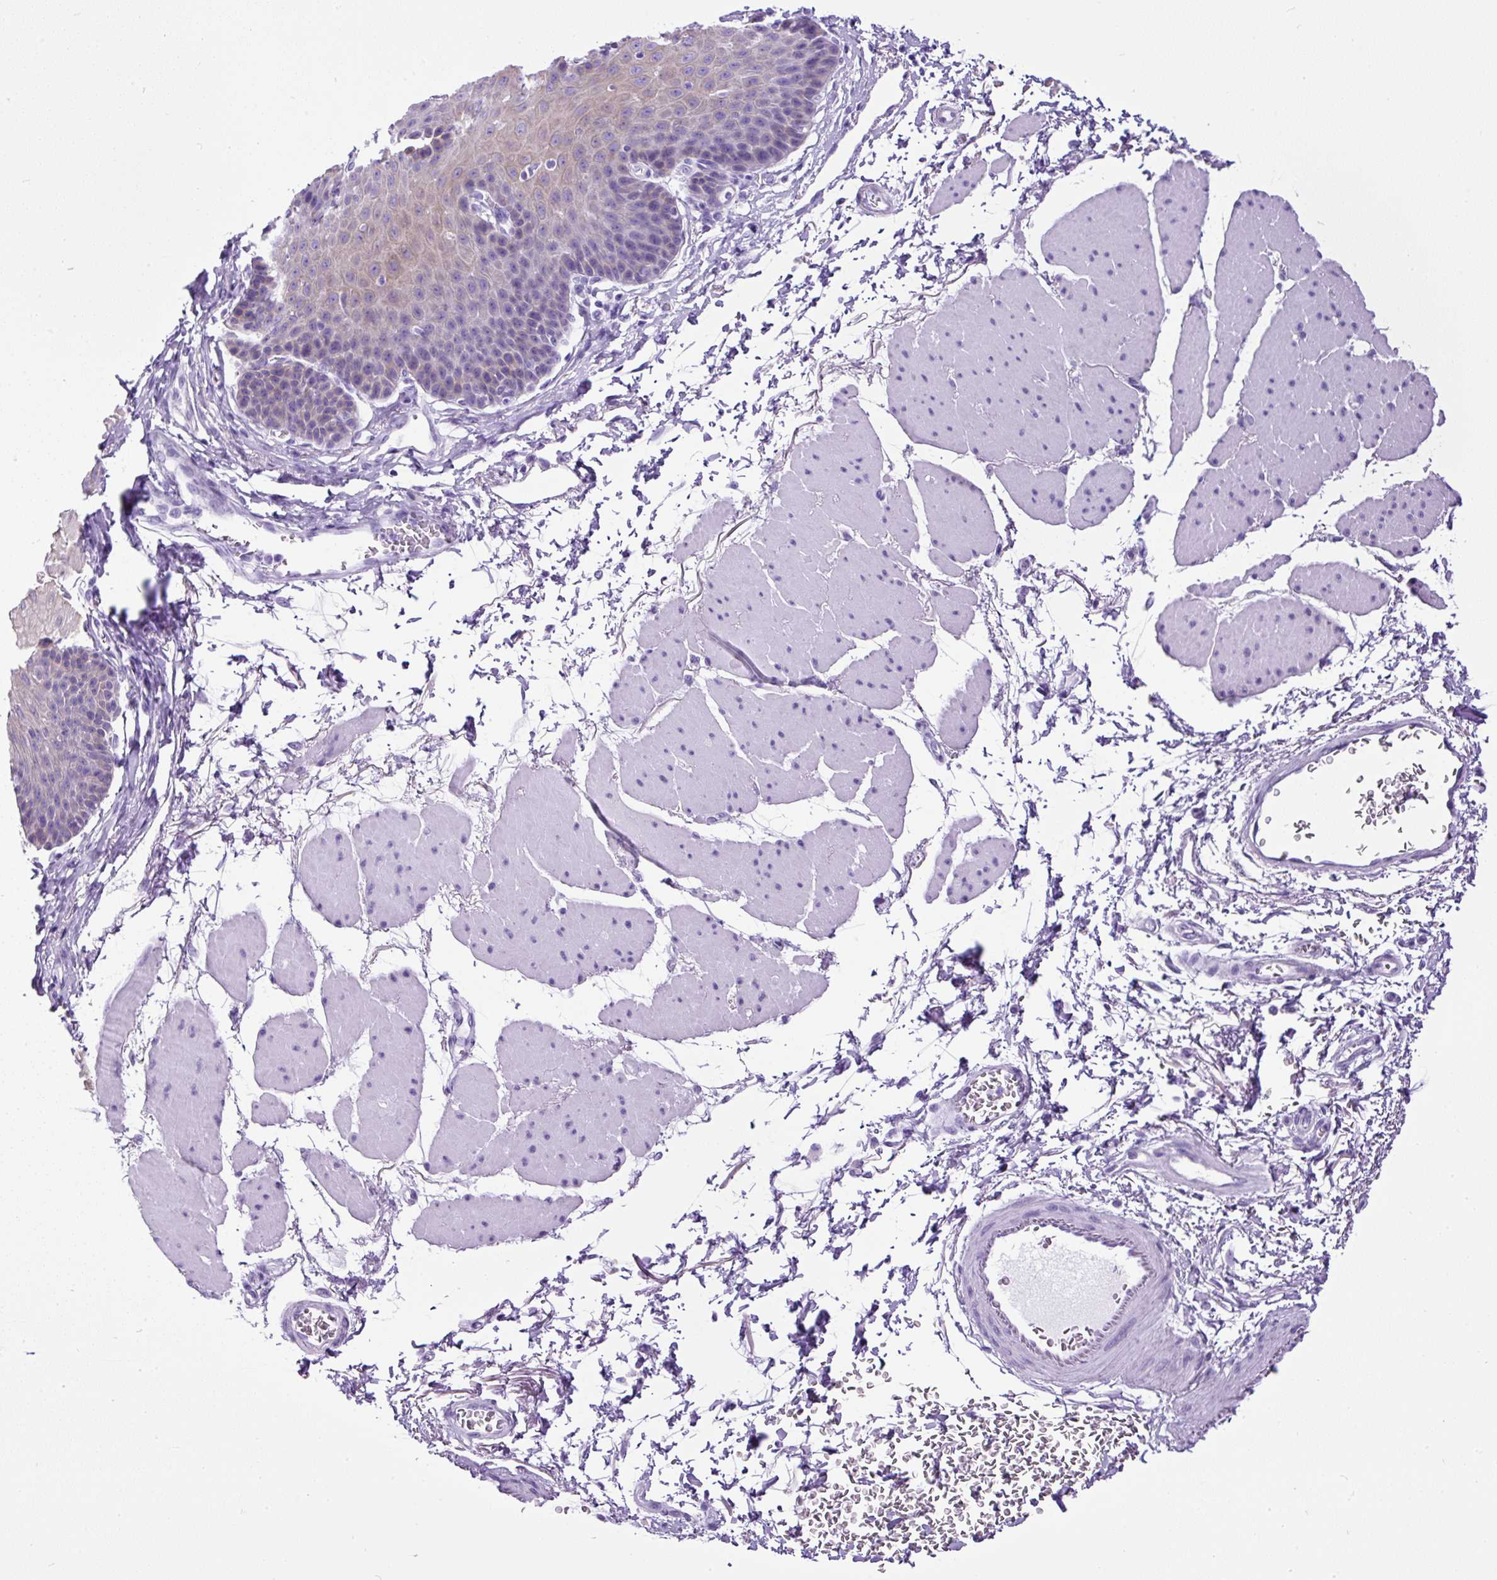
{"staining": {"intensity": "negative", "quantity": "none", "location": "none"}, "tissue": "esophagus", "cell_type": "Squamous epithelial cells", "image_type": "normal", "snomed": [{"axis": "morphology", "description": "Normal tissue, NOS"}, {"axis": "topography", "description": "Esophagus"}], "caption": "IHC image of normal human esophagus stained for a protein (brown), which demonstrates no staining in squamous epithelial cells. Brightfield microscopy of immunohistochemistry (IHC) stained with DAB (brown) and hematoxylin (blue), captured at high magnification.", "gene": "PDIA2", "patient": {"sex": "female", "age": 81}}